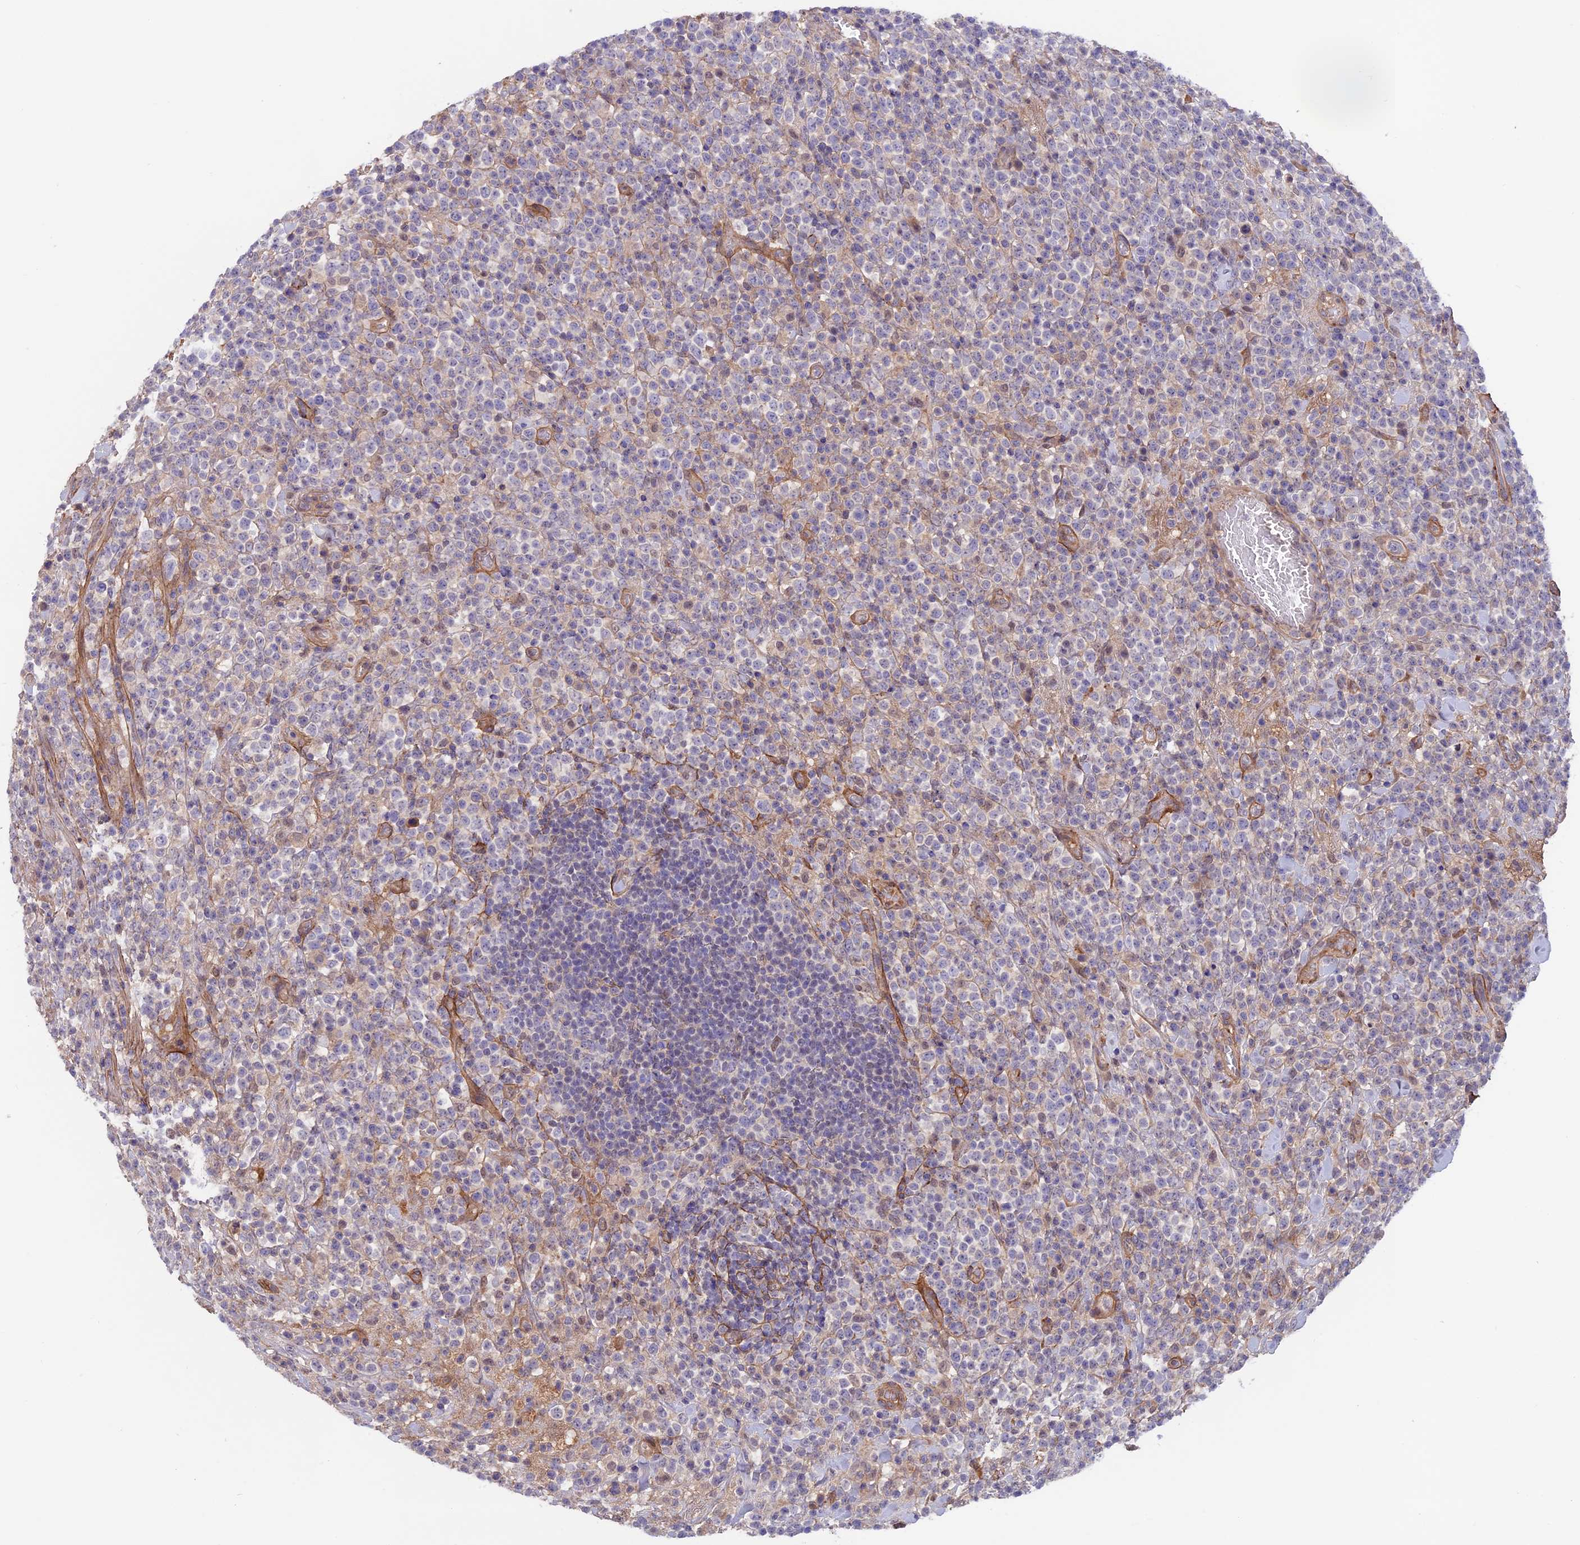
{"staining": {"intensity": "negative", "quantity": "none", "location": "none"}, "tissue": "lymphoma", "cell_type": "Tumor cells", "image_type": "cancer", "snomed": [{"axis": "morphology", "description": "Malignant lymphoma, non-Hodgkin's type, High grade"}, {"axis": "topography", "description": "Colon"}], "caption": "An image of human malignant lymphoma, non-Hodgkin's type (high-grade) is negative for staining in tumor cells.", "gene": "COL4A3", "patient": {"sex": "female", "age": 53}}